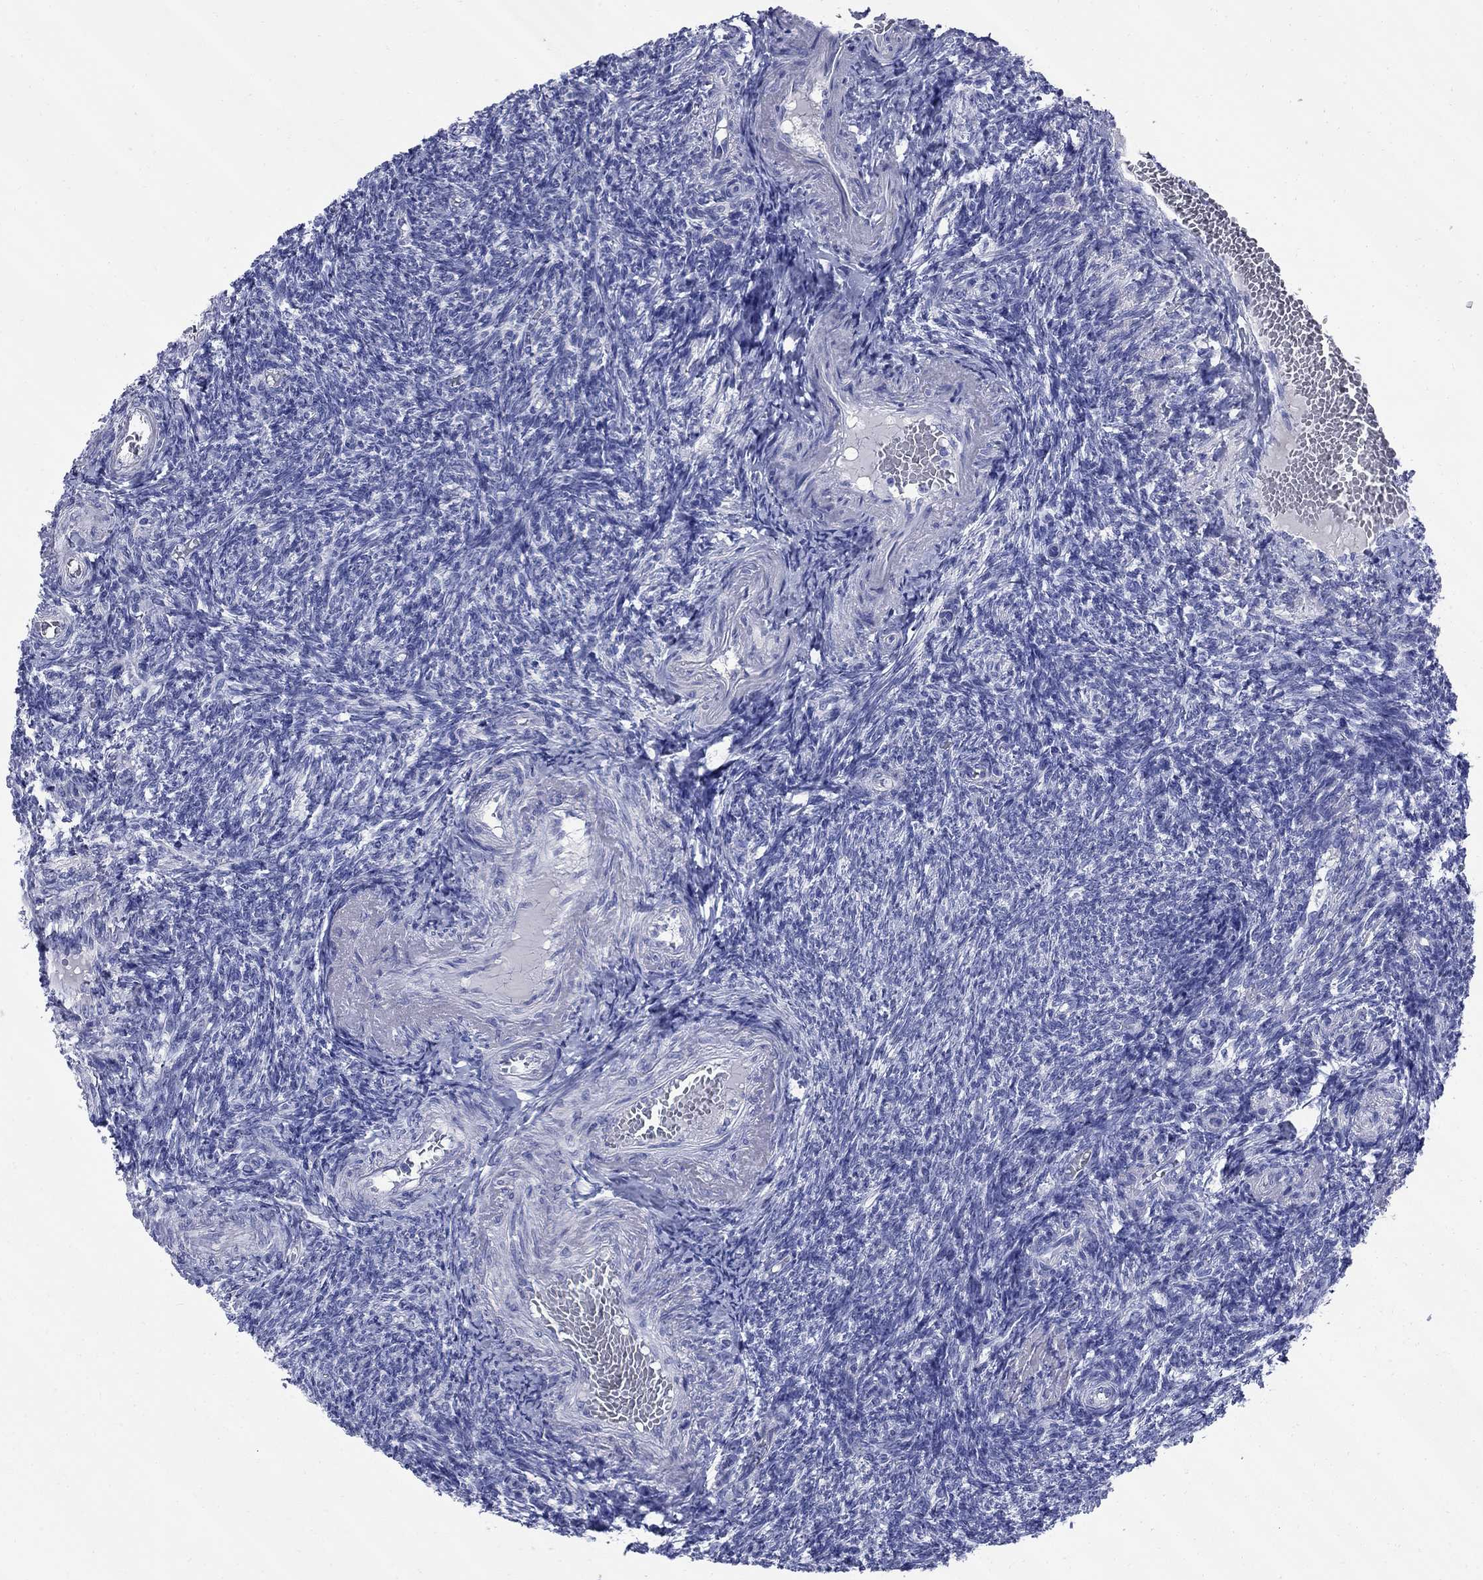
{"staining": {"intensity": "negative", "quantity": "none", "location": "none"}, "tissue": "ovary", "cell_type": "Ovarian stroma cells", "image_type": "normal", "snomed": [{"axis": "morphology", "description": "Normal tissue, NOS"}, {"axis": "topography", "description": "Ovary"}], "caption": "Ovary was stained to show a protein in brown. There is no significant positivity in ovarian stroma cells. (DAB (3,3'-diaminobenzidine) immunohistochemistry (IHC) visualized using brightfield microscopy, high magnification).", "gene": "TACC3", "patient": {"sex": "female", "age": 39}}